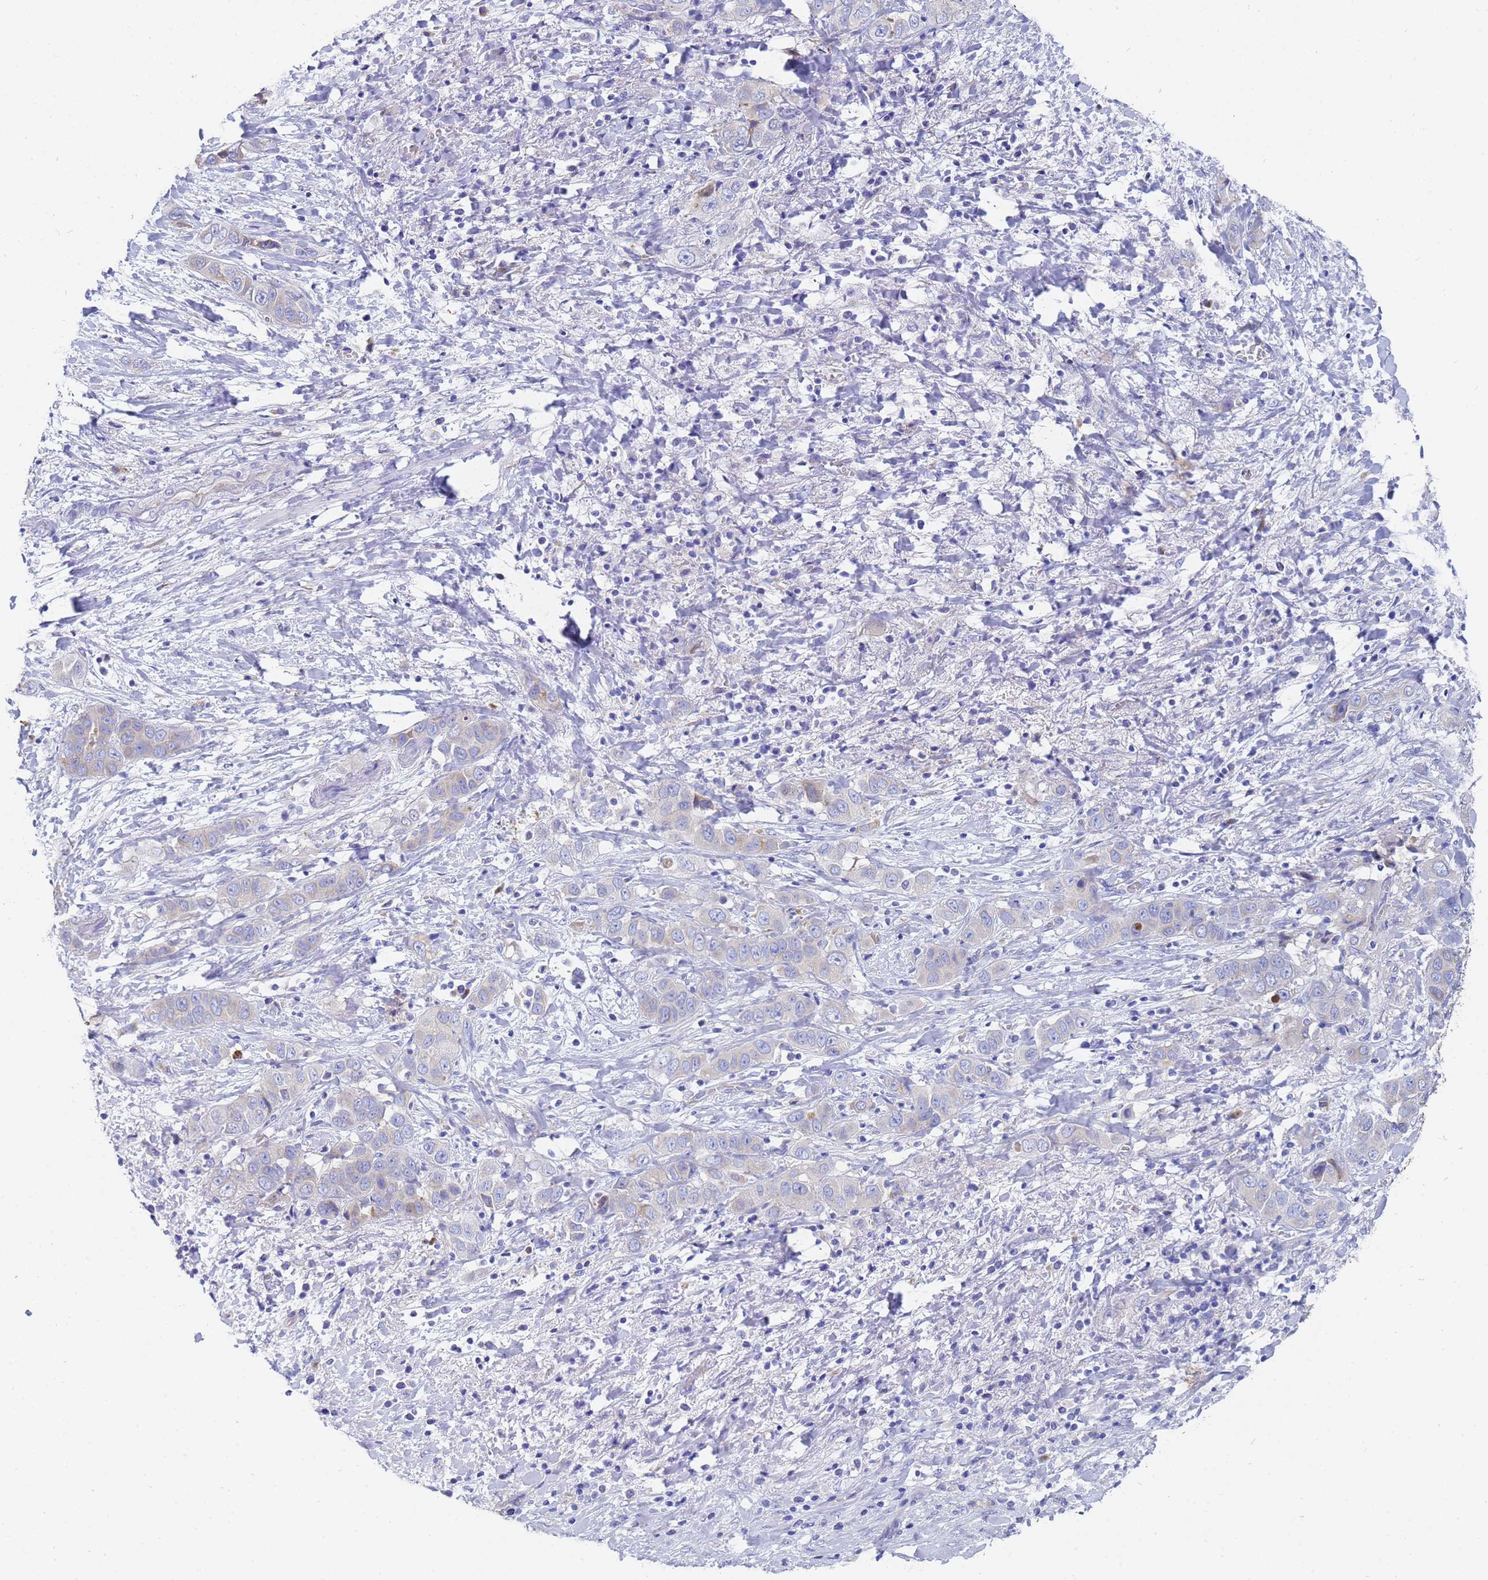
{"staining": {"intensity": "negative", "quantity": "none", "location": "none"}, "tissue": "liver cancer", "cell_type": "Tumor cells", "image_type": "cancer", "snomed": [{"axis": "morphology", "description": "Cholangiocarcinoma"}, {"axis": "topography", "description": "Liver"}], "caption": "Immunohistochemistry (IHC) histopathology image of neoplastic tissue: human liver cancer stained with DAB (3,3'-diaminobenzidine) demonstrates no significant protein positivity in tumor cells. The staining is performed using DAB brown chromogen with nuclei counter-stained in using hematoxylin.", "gene": "TM4SF4", "patient": {"sex": "female", "age": 52}}